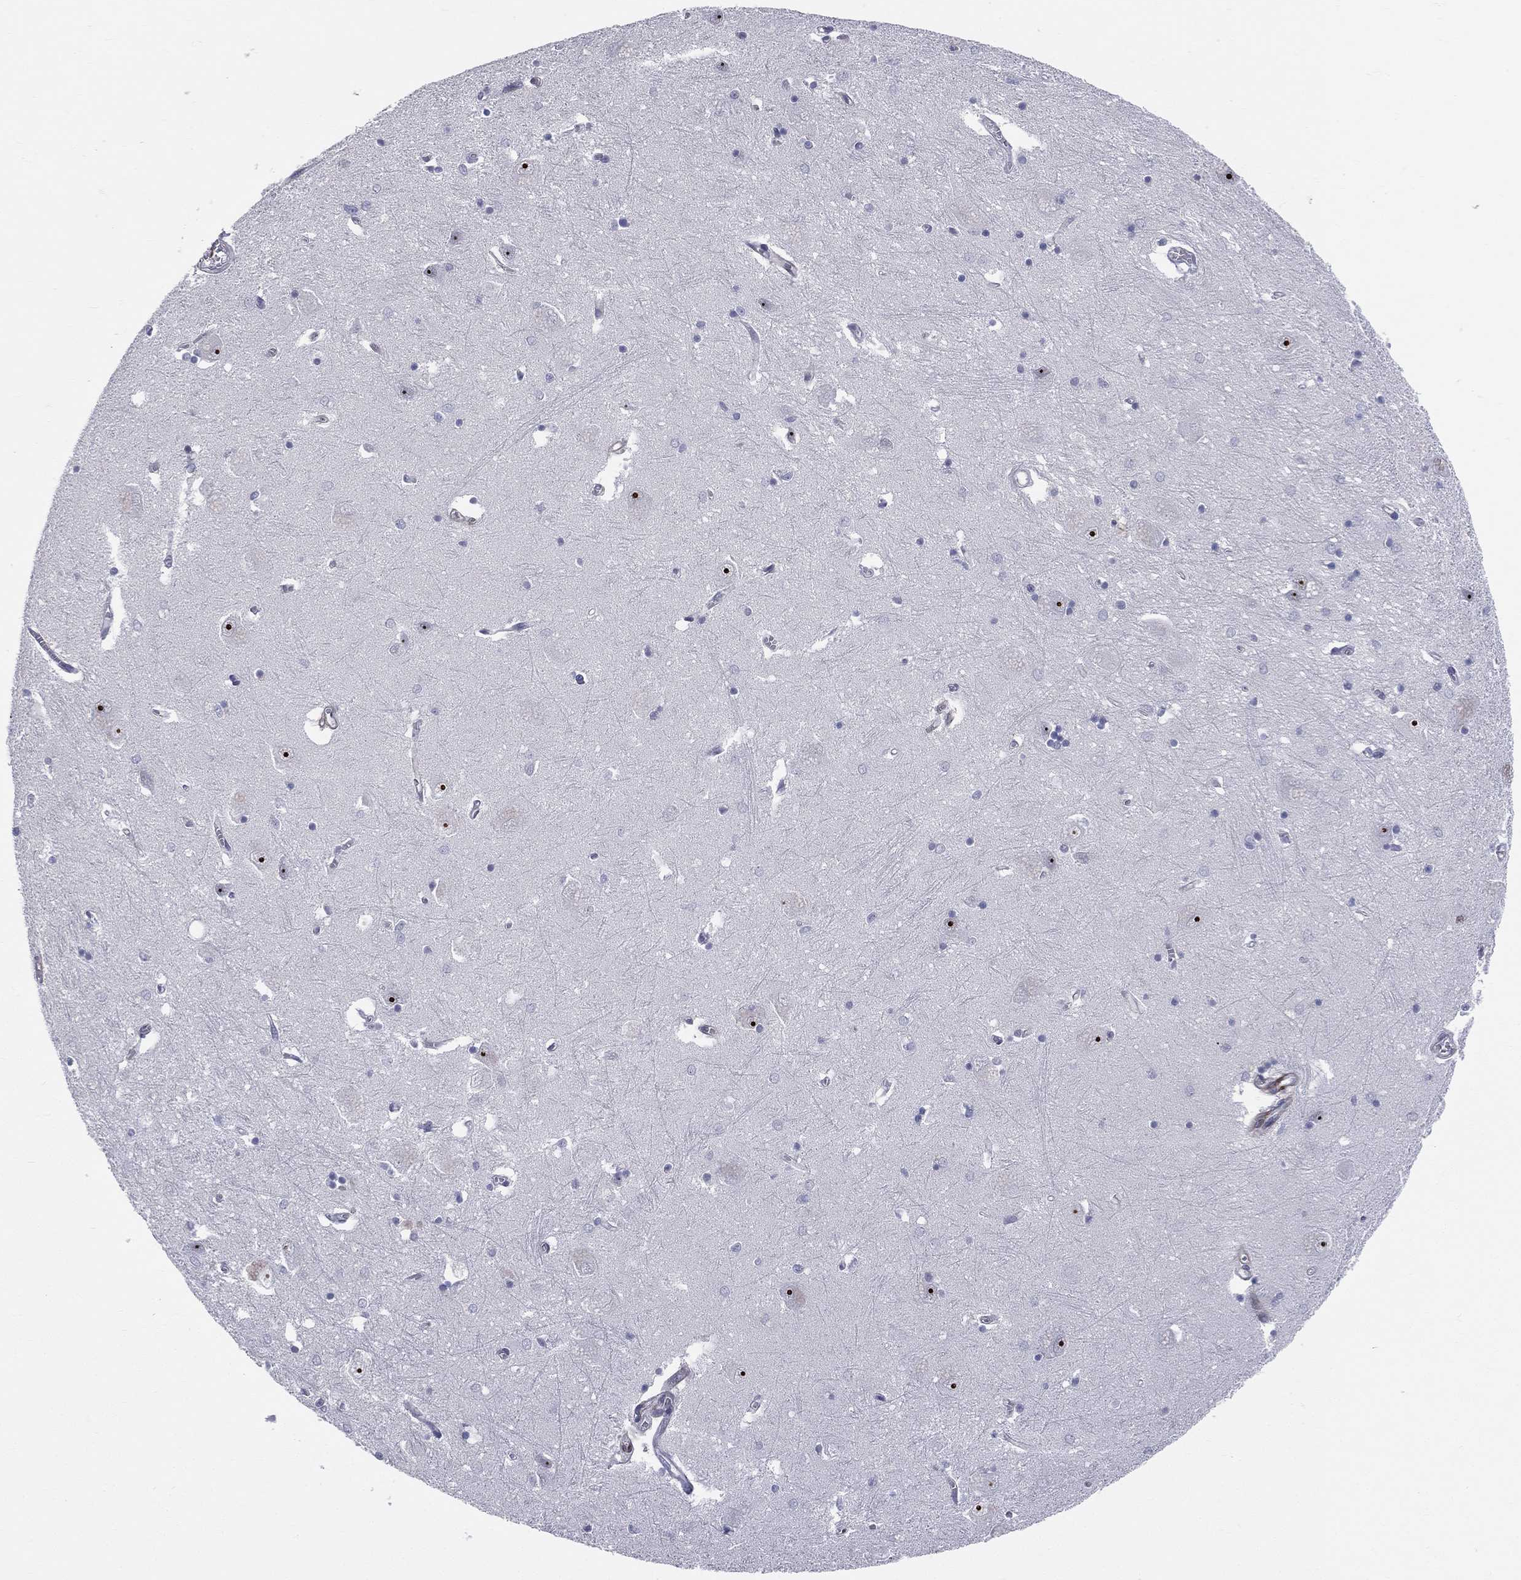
{"staining": {"intensity": "negative", "quantity": "none", "location": "none"}, "tissue": "caudate", "cell_type": "Glial cells", "image_type": "normal", "snomed": [{"axis": "morphology", "description": "Normal tissue, NOS"}, {"axis": "topography", "description": "Lateral ventricle wall"}], "caption": "DAB (3,3'-diaminobenzidine) immunohistochemical staining of normal caudate demonstrates no significant expression in glial cells. (DAB (3,3'-diaminobenzidine) immunohistochemistry visualized using brightfield microscopy, high magnification).", "gene": "CD22", "patient": {"sex": "male", "age": 54}}